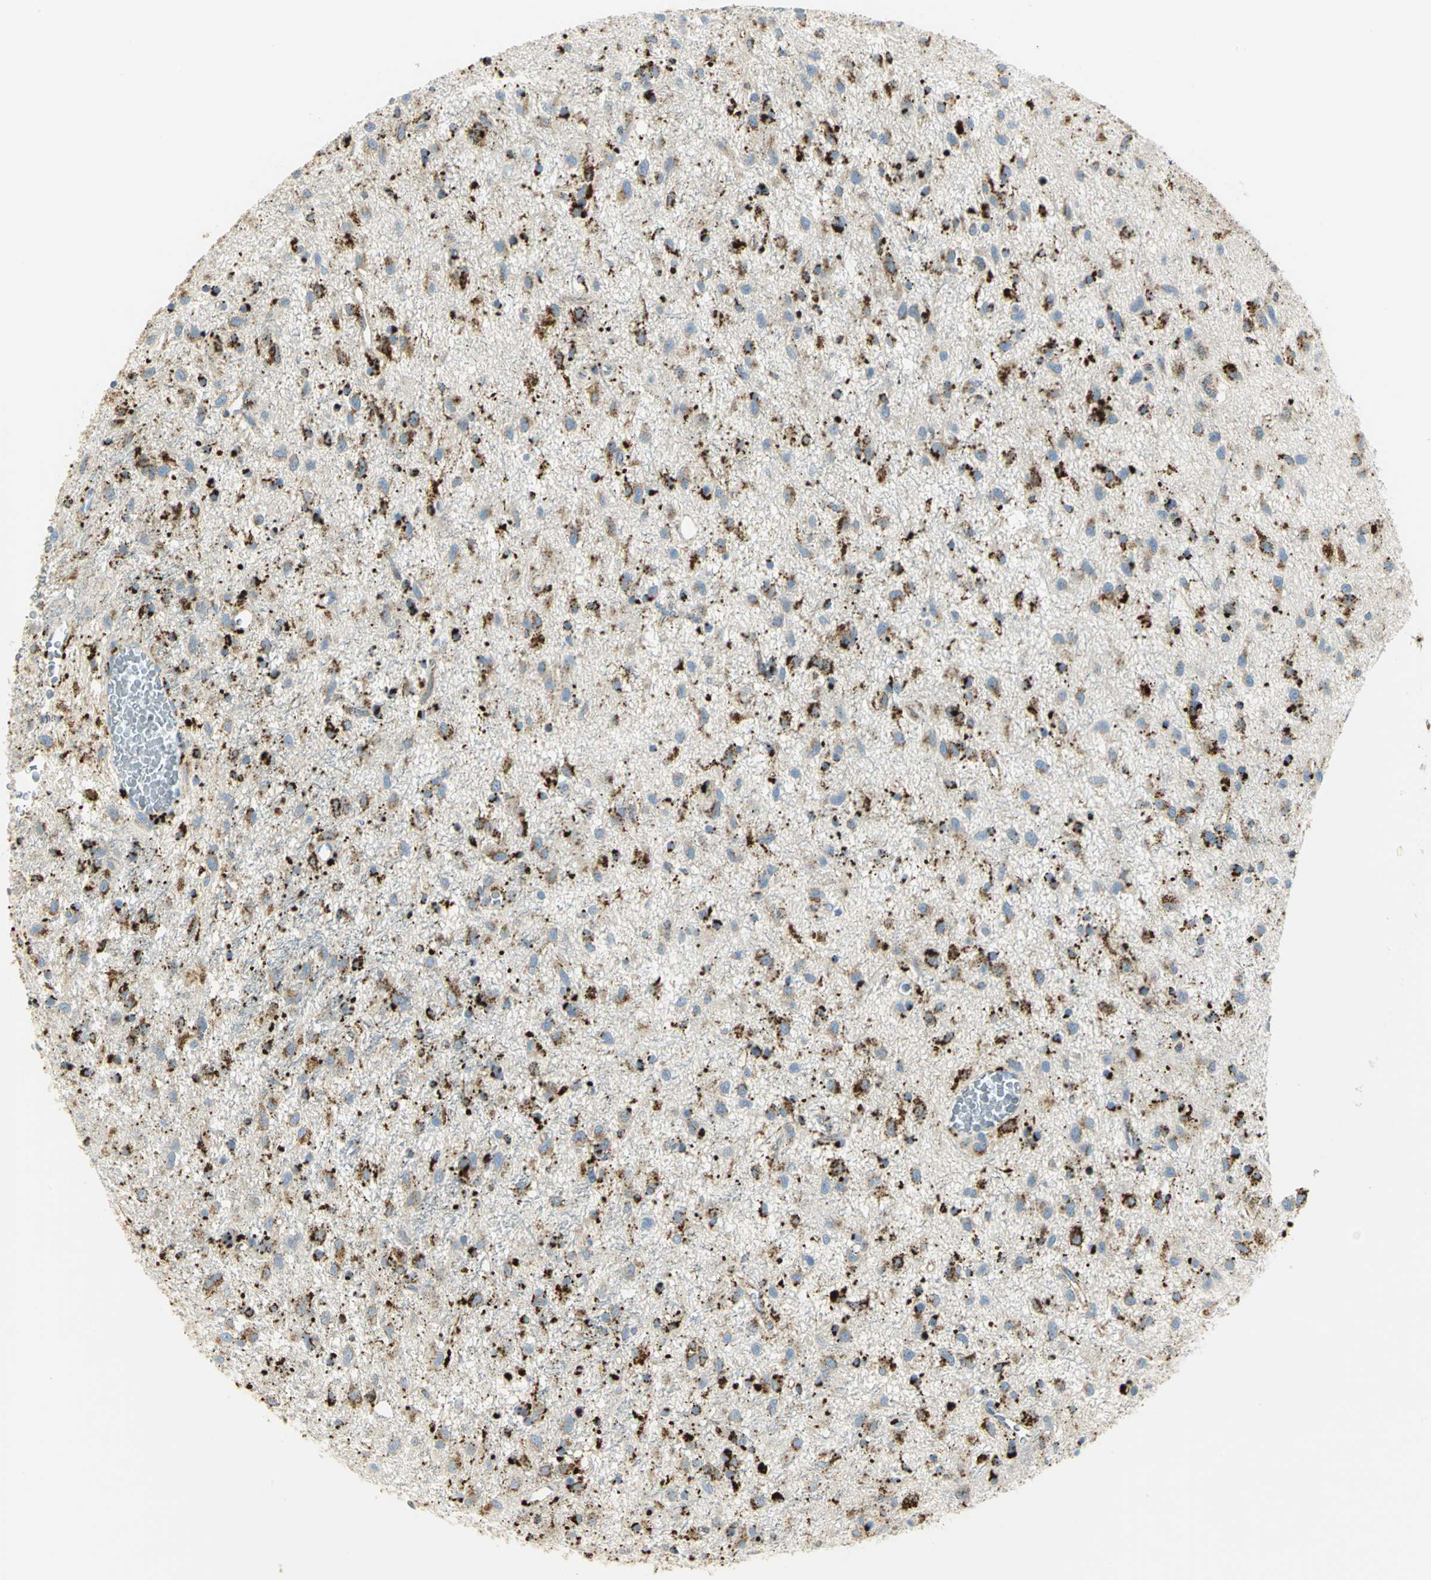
{"staining": {"intensity": "strong", "quantity": "25%-75%", "location": "cytoplasmic/membranous"}, "tissue": "glioma", "cell_type": "Tumor cells", "image_type": "cancer", "snomed": [{"axis": "morphology", "description": "Glioma, malignant, Low grade"}, {"axis": "topography", "description": "Brain"}], "caption": "There is high levels of strong cytoplasmic/membranous expression in tumor cells of malignant glioma (low-grade), as demonstrated by immunohistochemical staining (brown color).", "gene": "ARSA", "patient": {"sex": "male", "age": 77}}